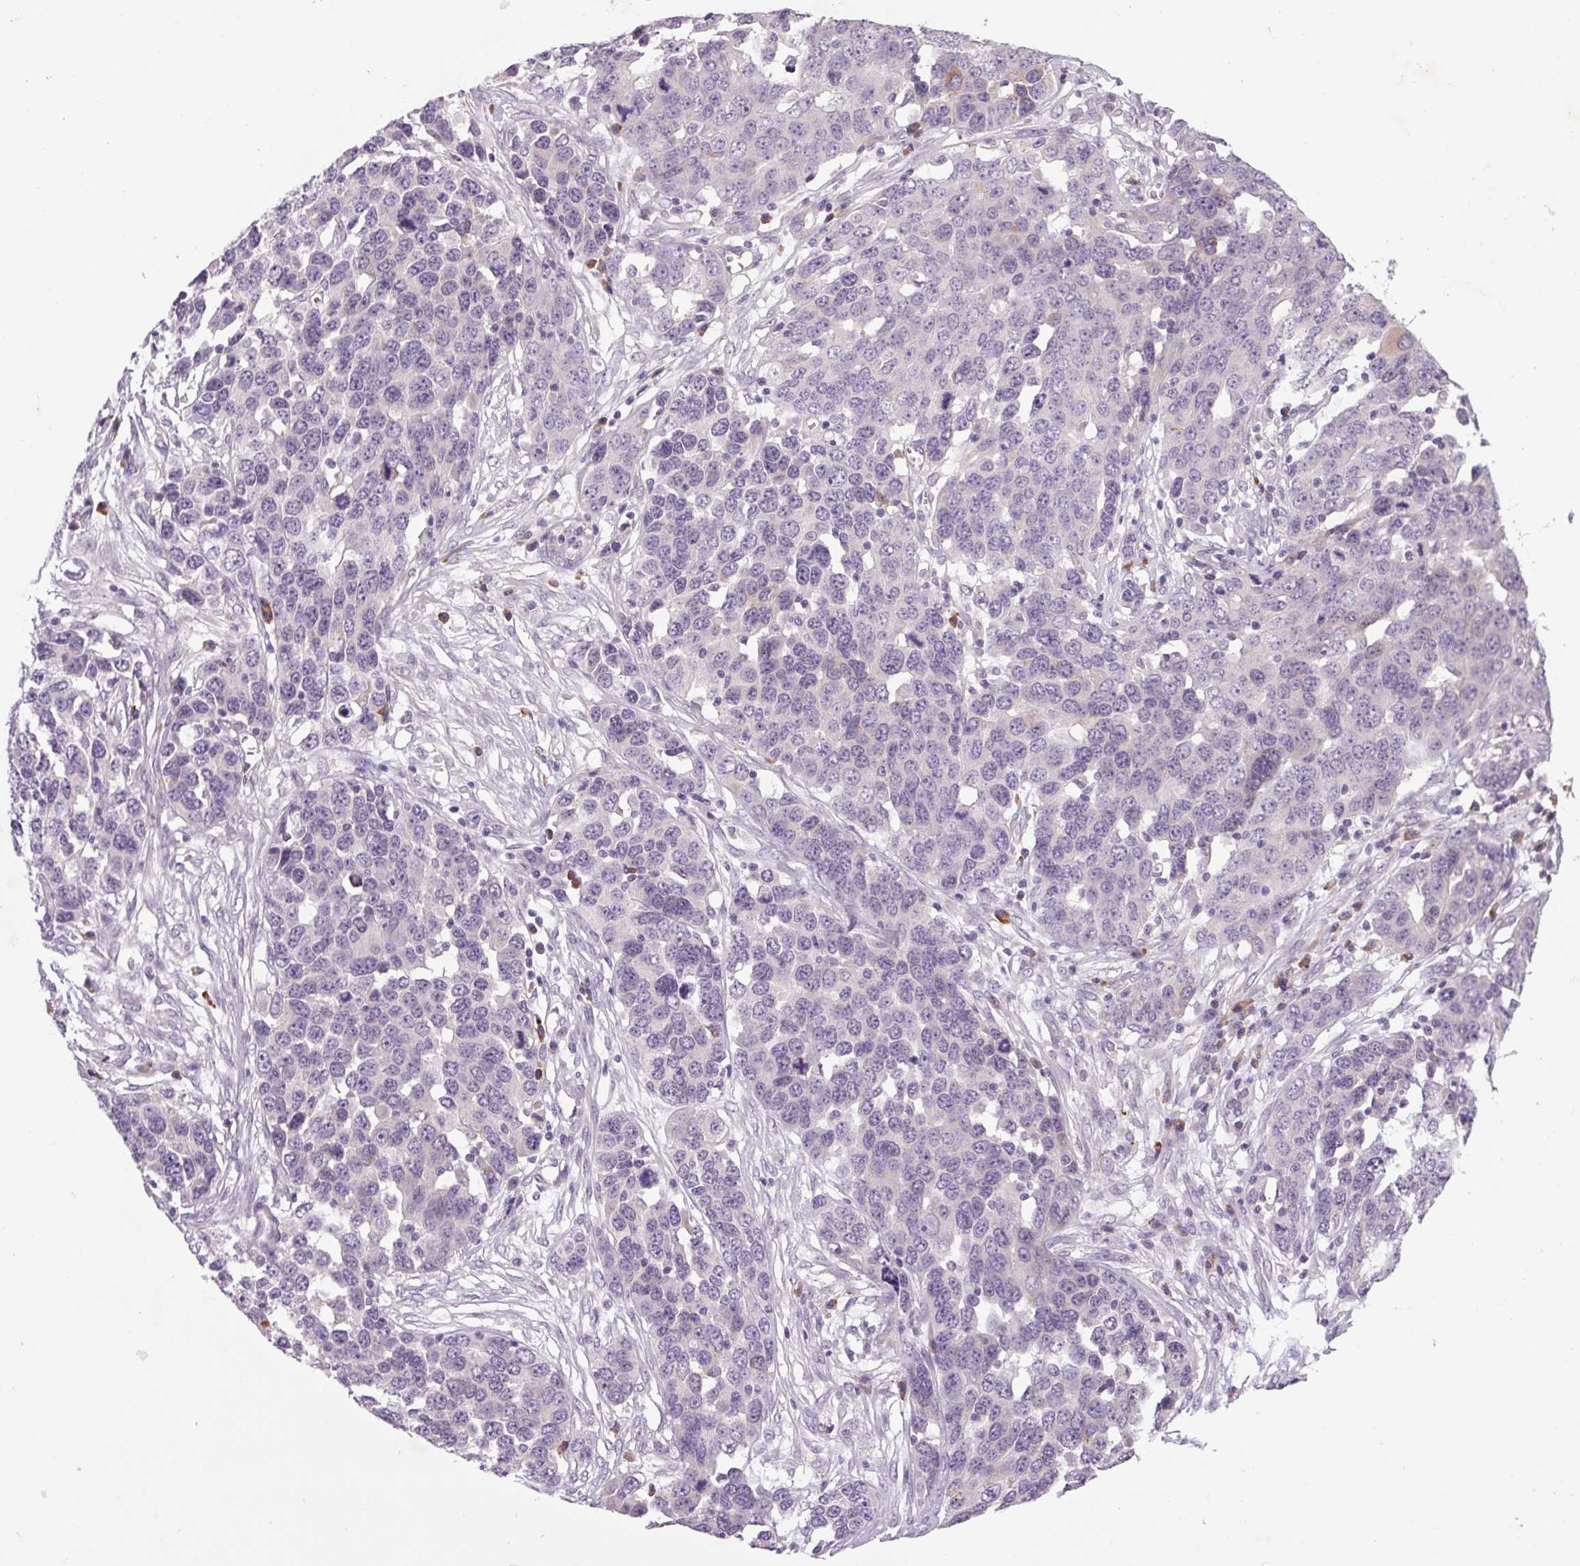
{"staining": {"intensity": "negative", "quantity": "none", "location": "none"}, "tissue": "ovarian cancer", "cell_type": "Tumor cells", "image_type": "cancer", "snomed": [{"axis": "morphology", "description": "Cystadenocarcinoma, serous, NOS"}, {"axis": "topography", "description": "Ovary"}], "caption": "Tumor cells show no significant expression in ovarian cancer (serous cystadenocarcinoma).", "gene": "TMEM100", "patient": {"sex": "female", "age": 76}}